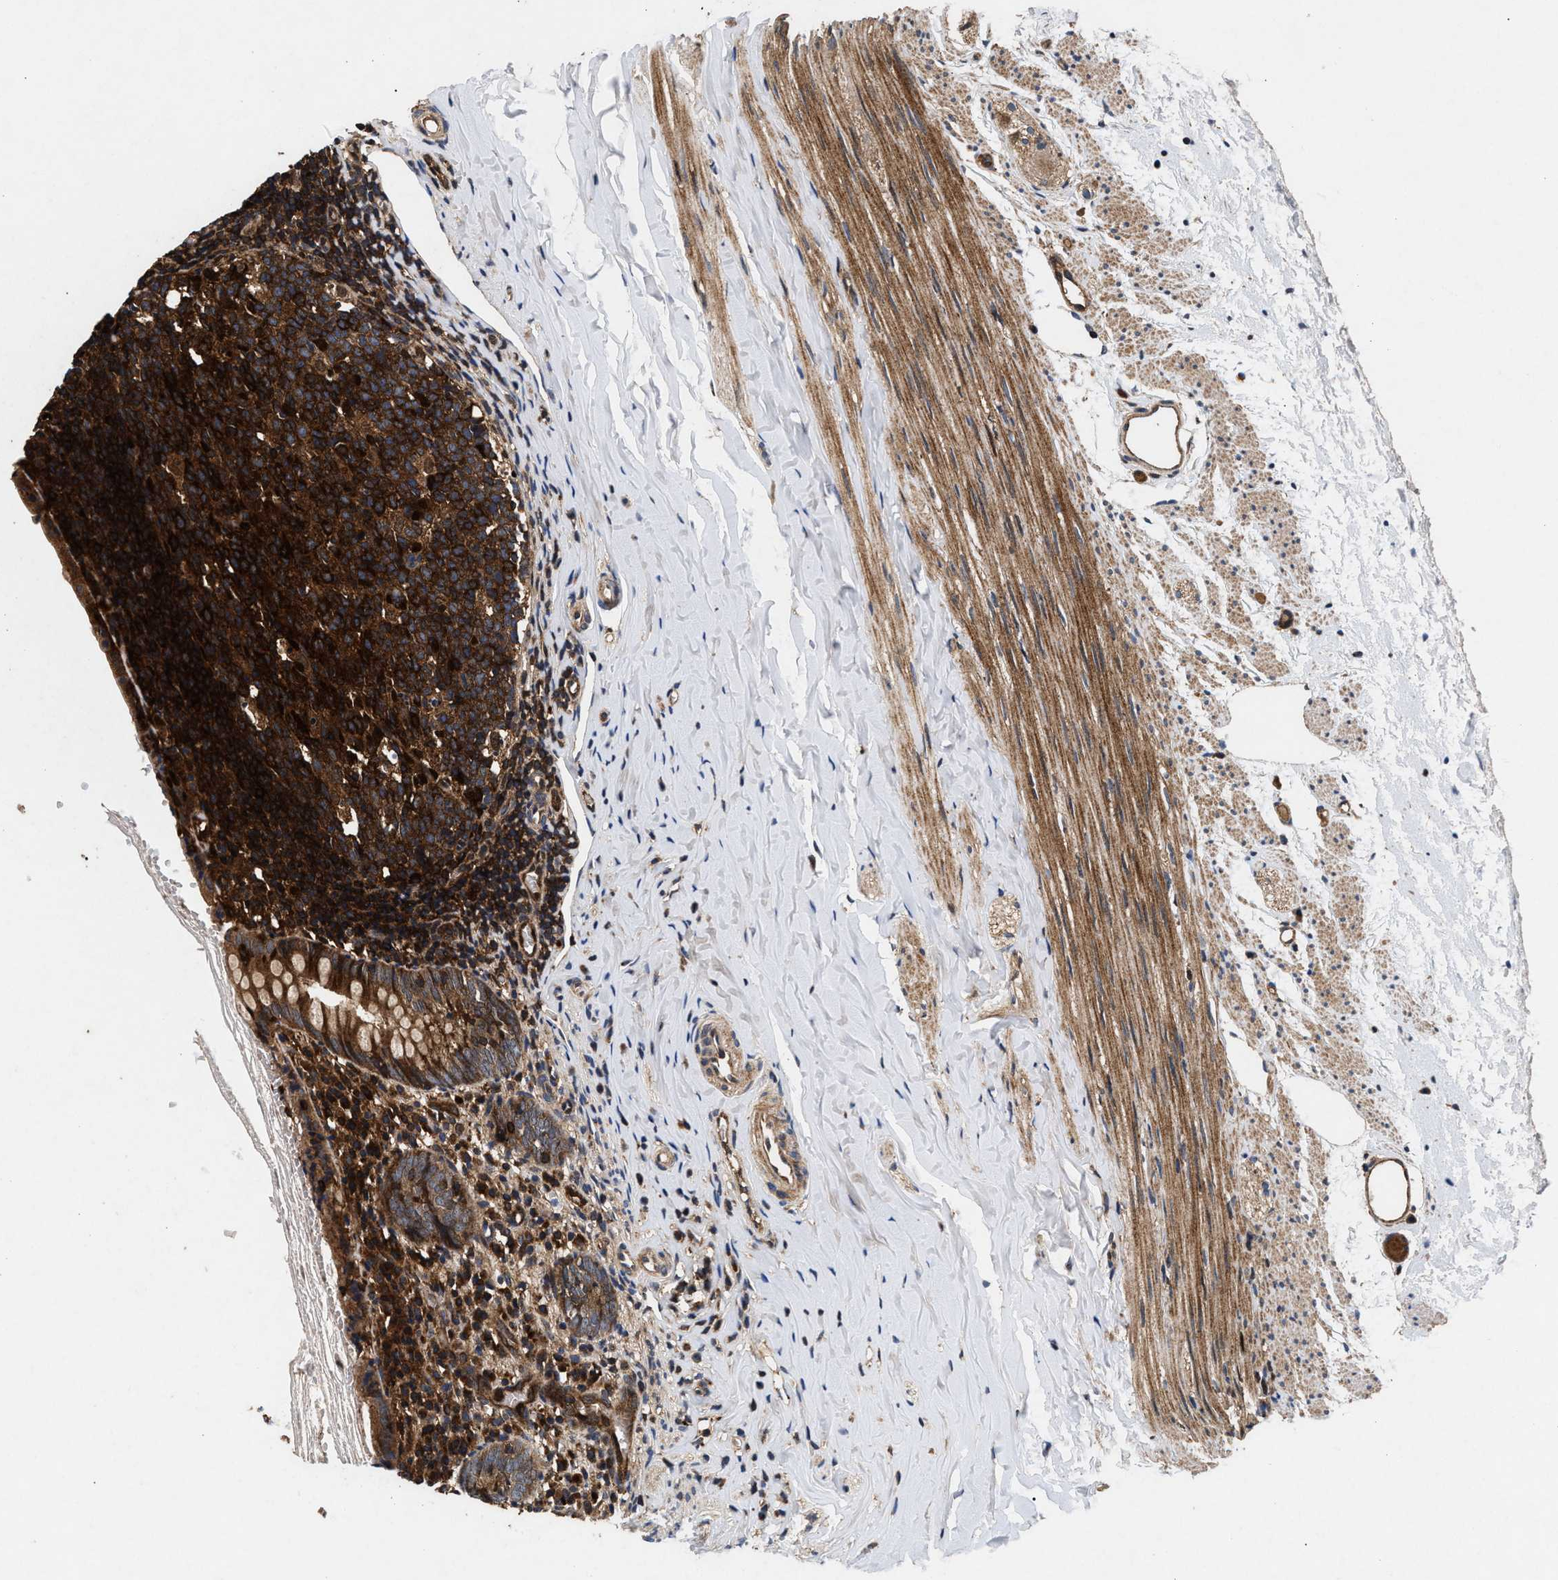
{"staining": {"intensity": "strong", "quantity": ">75%", "location": "cytoplasmic/membranous"}, "tissue": "appendix", "cell_type": "Glandular cells", "image_type": "normal", "snomed": [{"axis": "morphology", "description": "Normal tissue, NOS"}, {"axis": "topography", "description": "Appendix"}], "caption": "The immunohistochemical stain shows strong cytoplasmic/membranous expression in glandular cells of unremarkable appendix. (DAB IHC, brown staining for protein, blue staining for nuclei).", "gene": "NFKB2", "patient": {"sex": "female", "age": 10}}